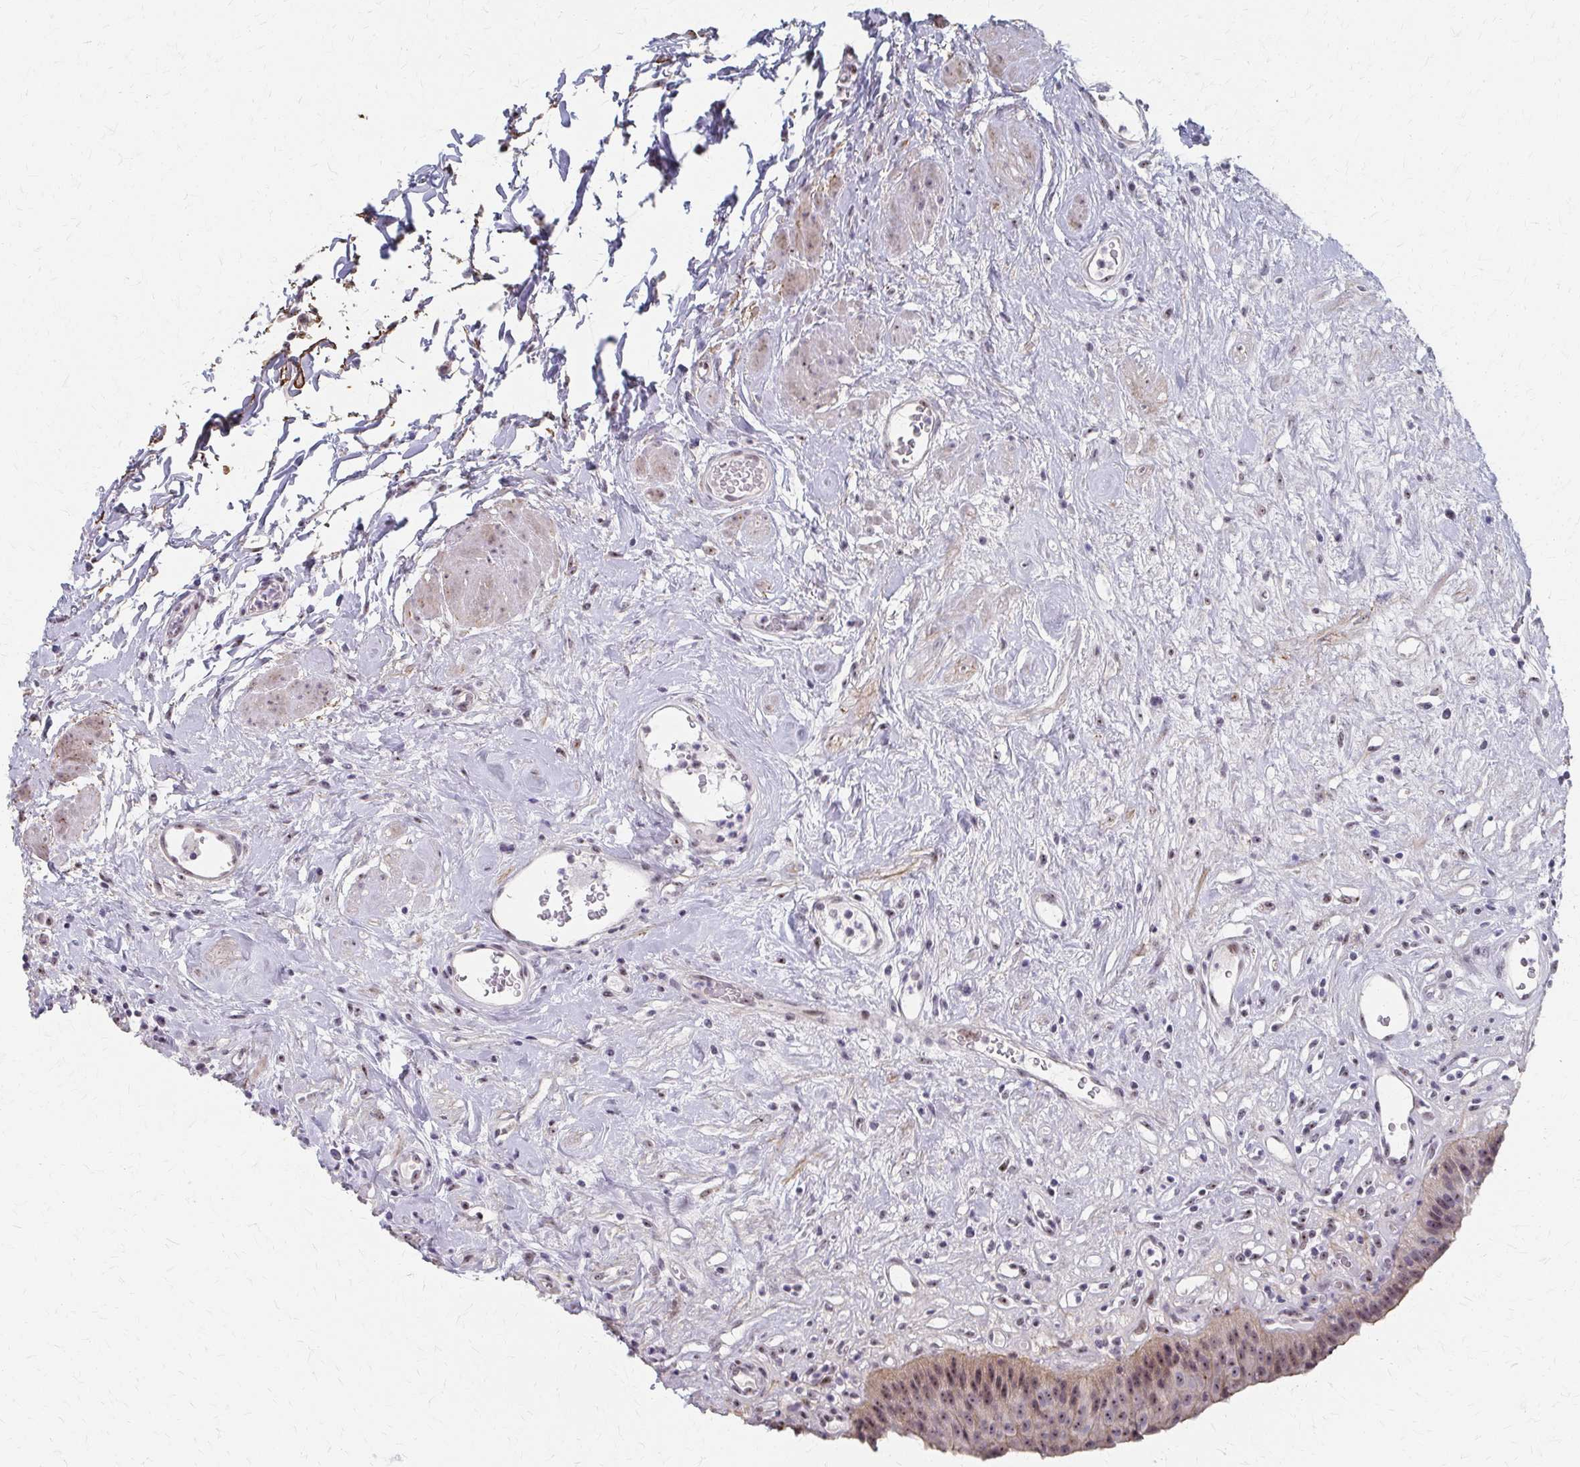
{"staining": {"intensity": "moderate", "quantity": ">75%", "location": "cytoplasmic/membranous,nuclear"}, "tissue": "urinary bladder", "cell_type": "Urothelial cells", "image_type": "normal", "snomed": [{"axis": "morphology", "description": "Normal tissue, NOS"}, {"axis": "topography", "description": "Urinary bladder"}], "caption": "Immunohistochemistry (IHC) micrograph of benign urinary bladder stained for a protein (brown), which exhibits medium levels of moderate cytoplasmic/membranous,nuclear positivity in approximately >75% of urothelial cells.", "gene": "PES1", "patient": {"sex": "female", "age": 56}}